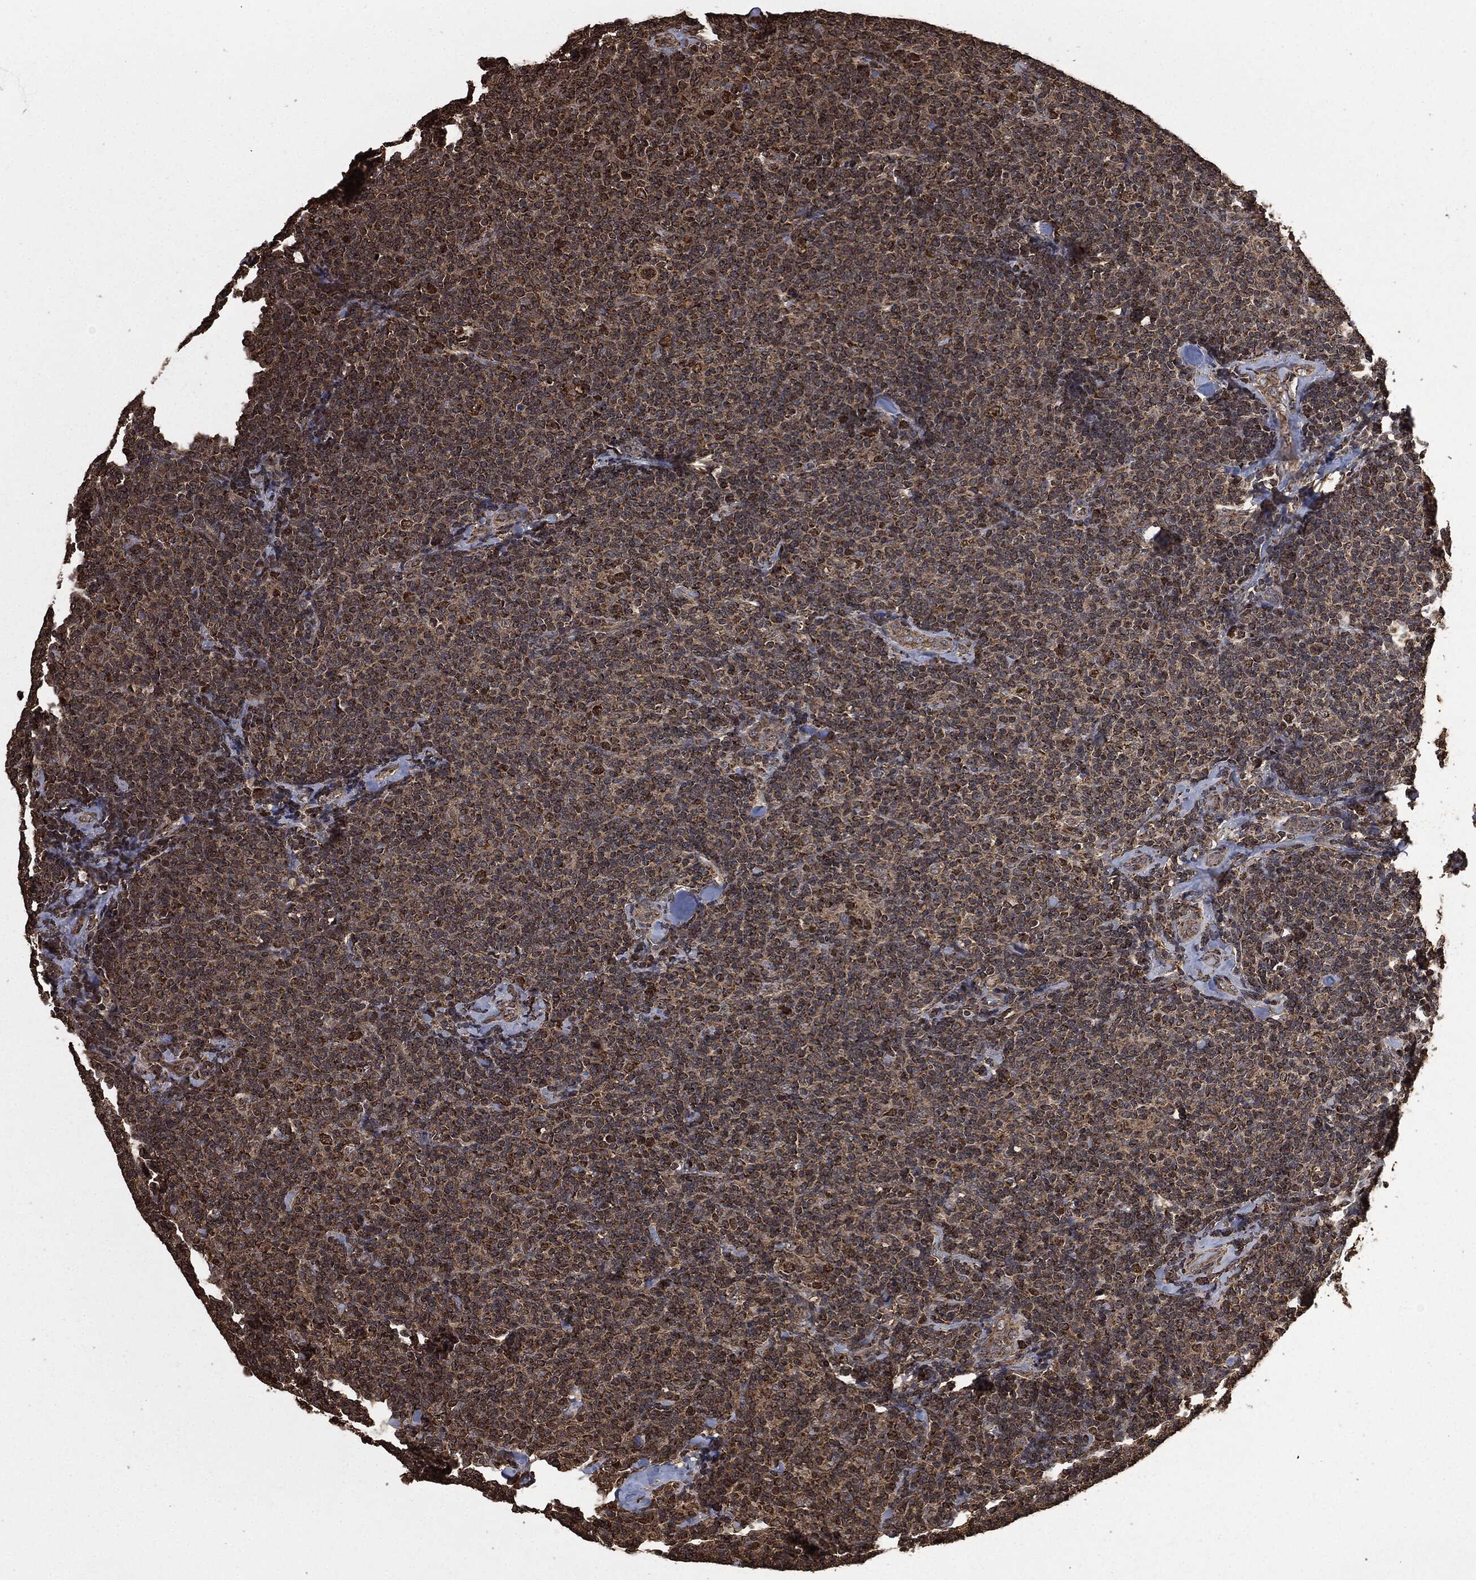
{"staining": {"intensity": "moderate", "quantity": "25%-75%", "location": "cytoplasmic/membranous"}, "tissue": "lymphoma", "cell_type": "Tumor cells", "image_type": "cancer", "snomed": [{"axis": "morphology", "description": "Malignant lymphoma, non-Hodgkin's type, Low grade"}, {"axis": "topography", "description": "Lymph node"}], "caption": "High-magnification brightfield microscopy of low-grade malignant lymphoma, non-Hodgkin's type stained with DAB (3,3'-diaminobenzidine) (brown) and counterstained with hematoxylin (blue). tumor cells exhibit moderate cytoplasmic/membranous positivity is identified in about25%-75% of cells.", "gene": "LIG3", "patient": {"sex": "female", "age": 56}}